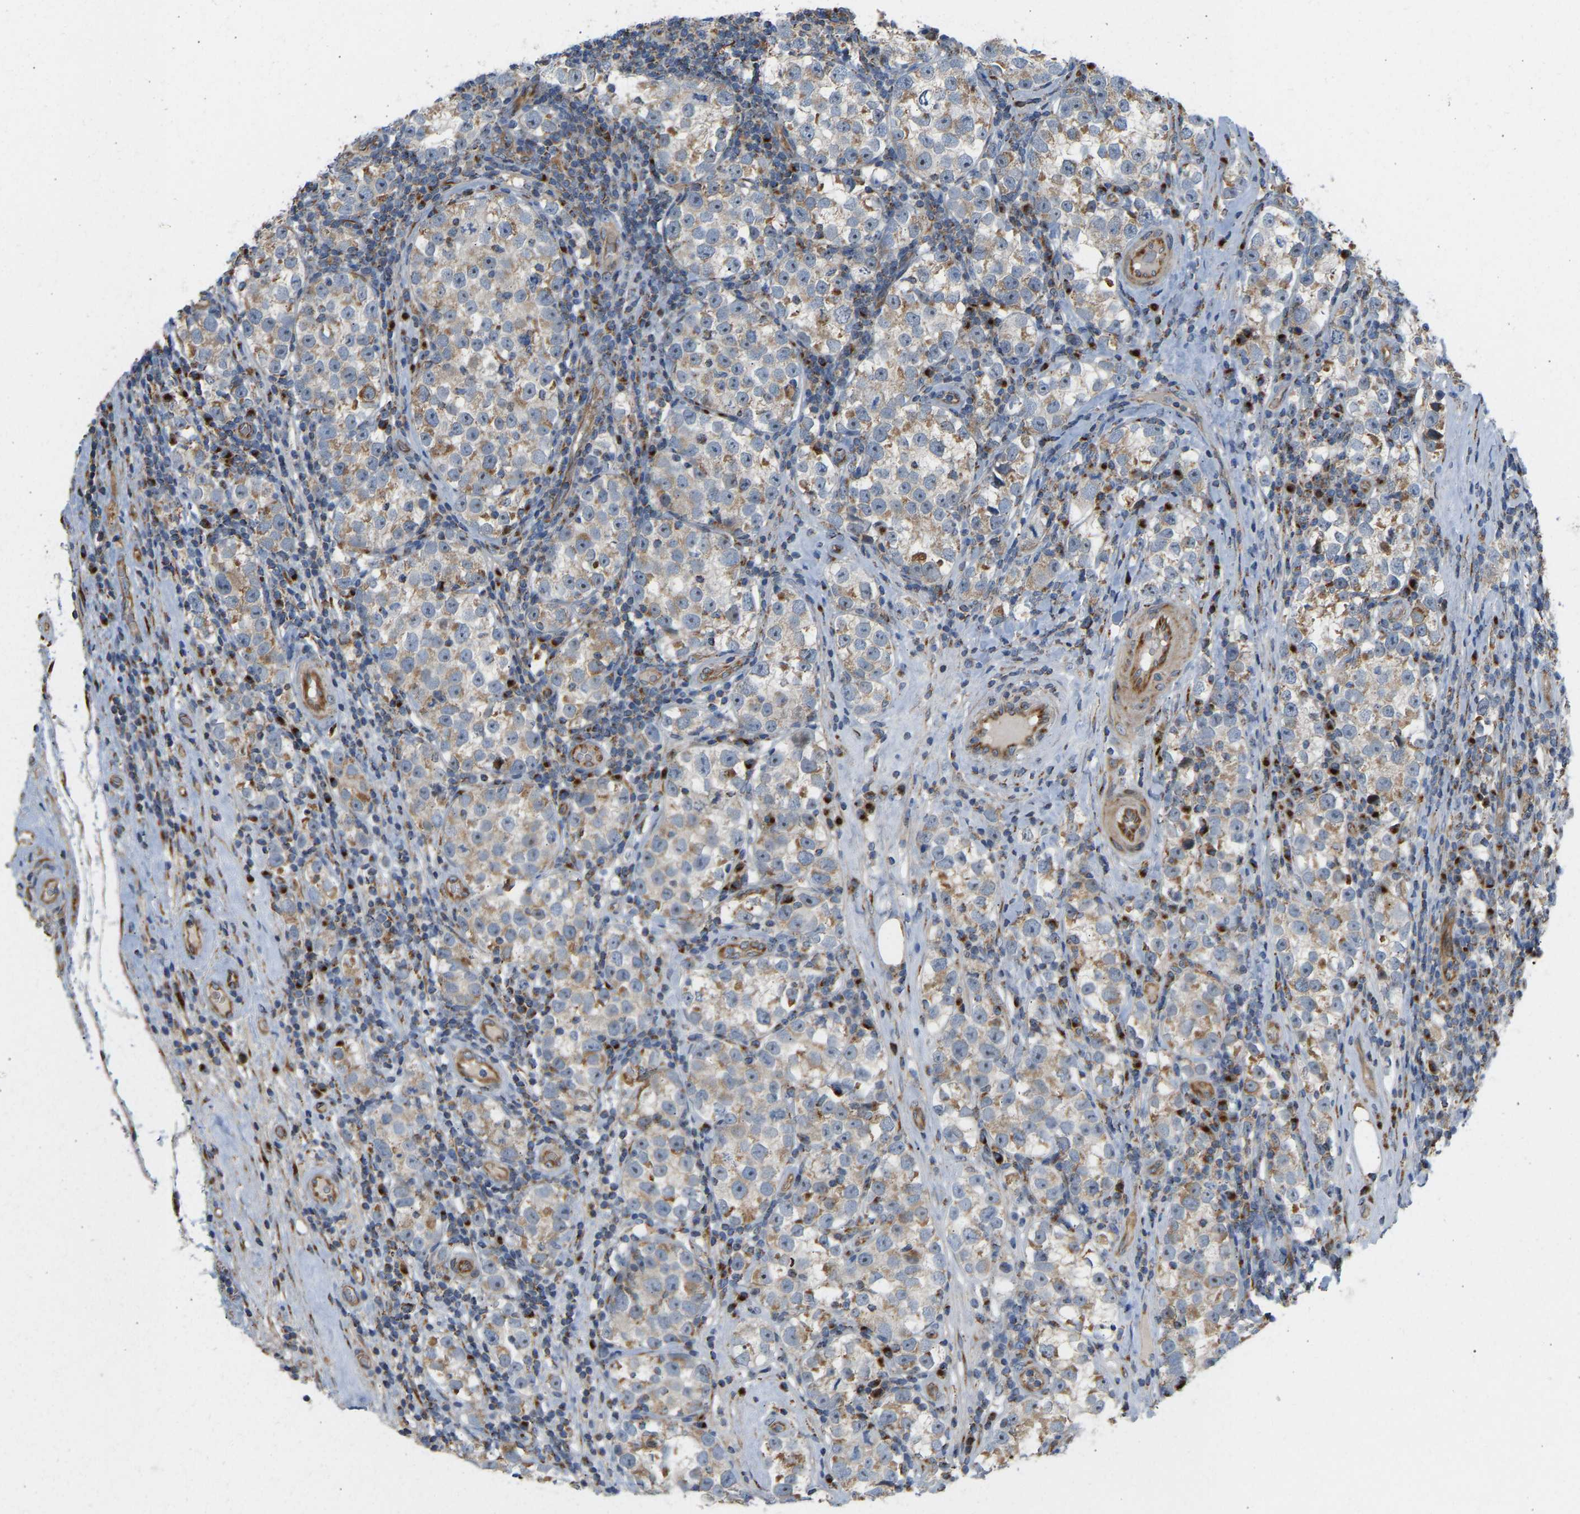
{"staining": {"intensity": "moderate", "quantity": "<25%", "location": "cytoplasmic/membranous"}, "tissue": "testis cancer", "cell_type": "Tumor cells", "image_type": "cancer", "snomed": [{"axis": "morphology", "description": "Normal tissue, NOS"}, {"axis": "morphology", "description": "Seminoma, NOS"}, {"axis": "topography", "description": "Testis"}], "caption": "Protein expression analysis of human seminoma (testis) reveals moderate cytoplasmic/membranous positivity in about <25% of tumor cells.", "gene": "YIPF2", "patient": {"sex": "male", "age": 43}}